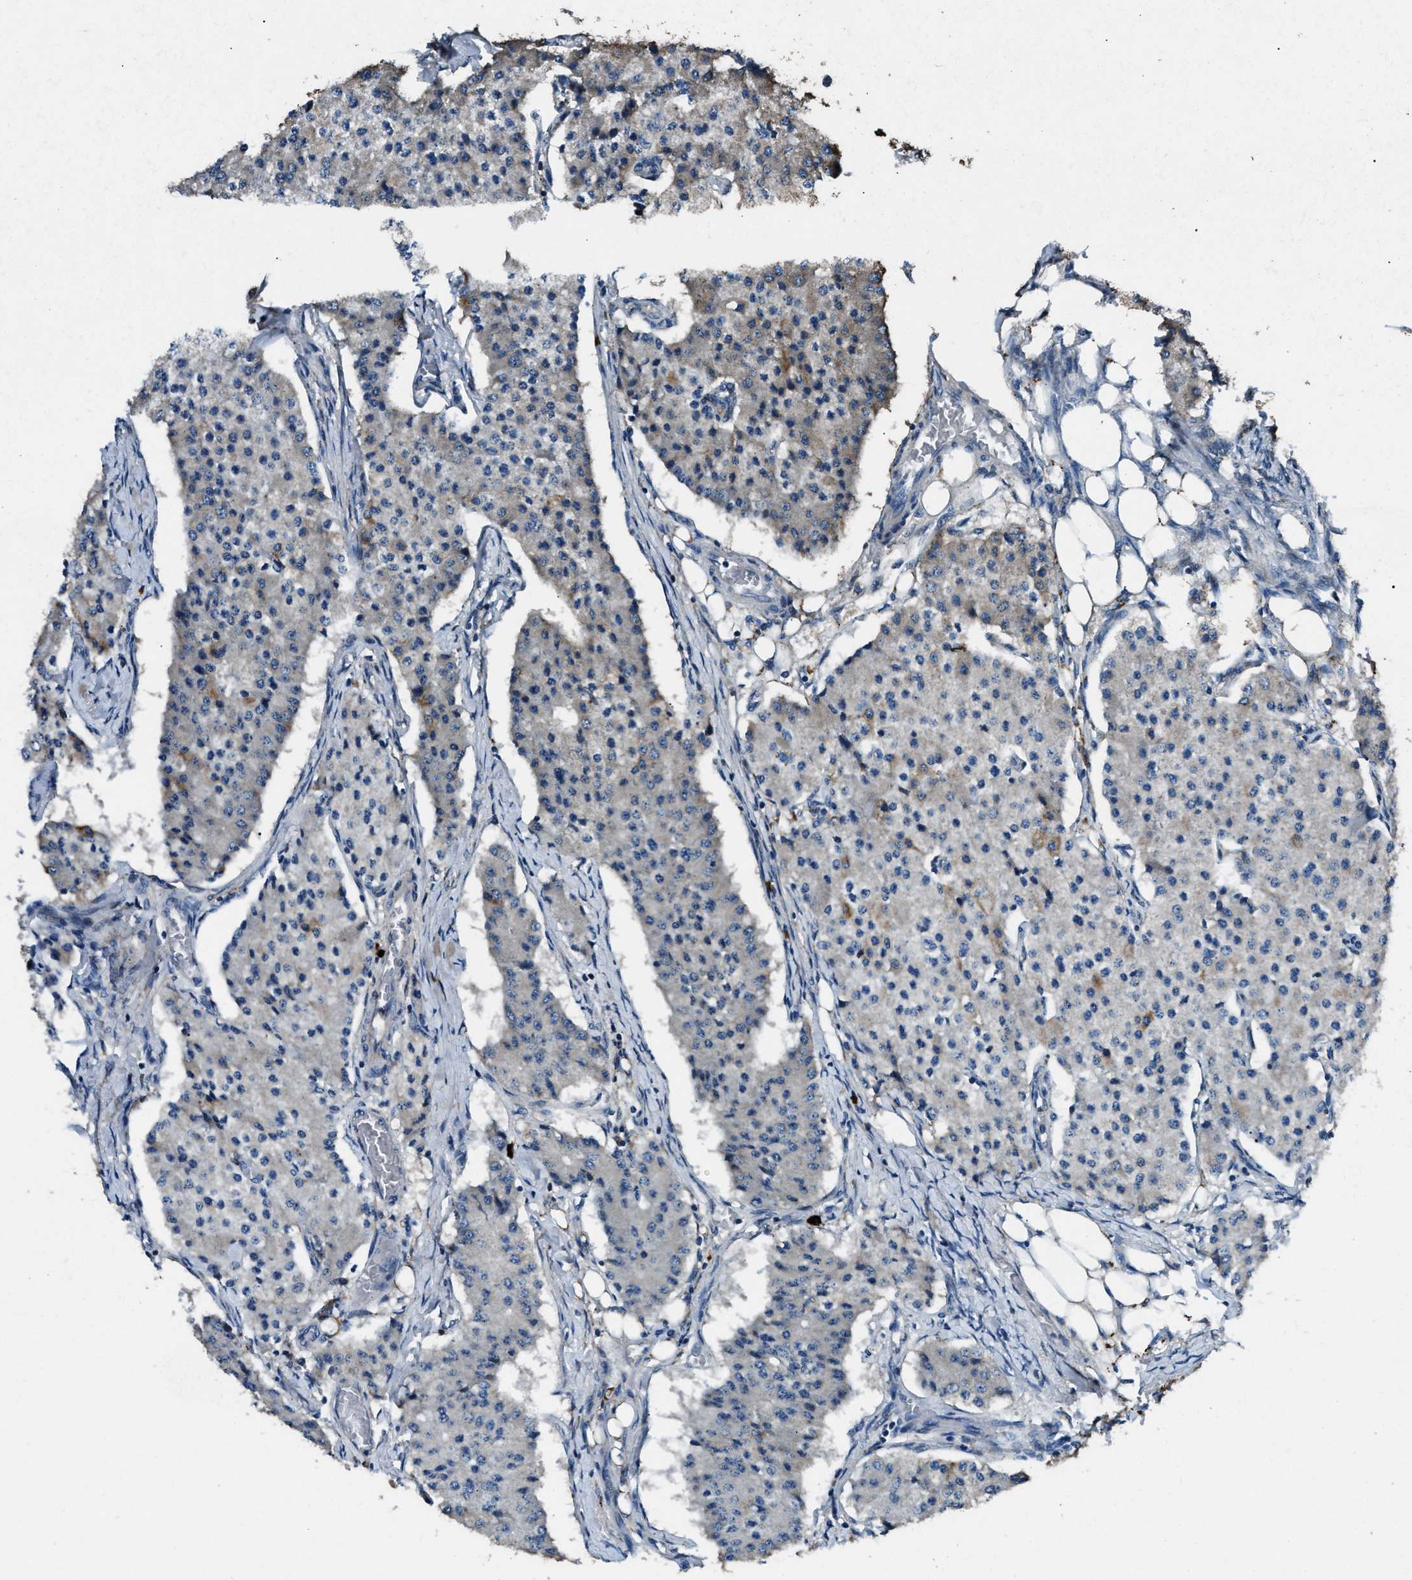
{"staining": {"intensity": "weak", "quantity": "<25%", "location": "cytoplasmic/membranous"}, "tissue": "carcinoid", "cell_type": "Tumor cells", "image_type": "cancer", "snomed": [{"axis": "morphology", "description": "Carcinoid, malignant, NOS"}, {"axis": "topography", "description": "Colon"}], "caption": "Immunohistochemical staining of human malignant carcinoid demonstrates no significant expression in tumor cells.", "gene": "FAM221A", "patient": {"sex": "female", "age": 52}}